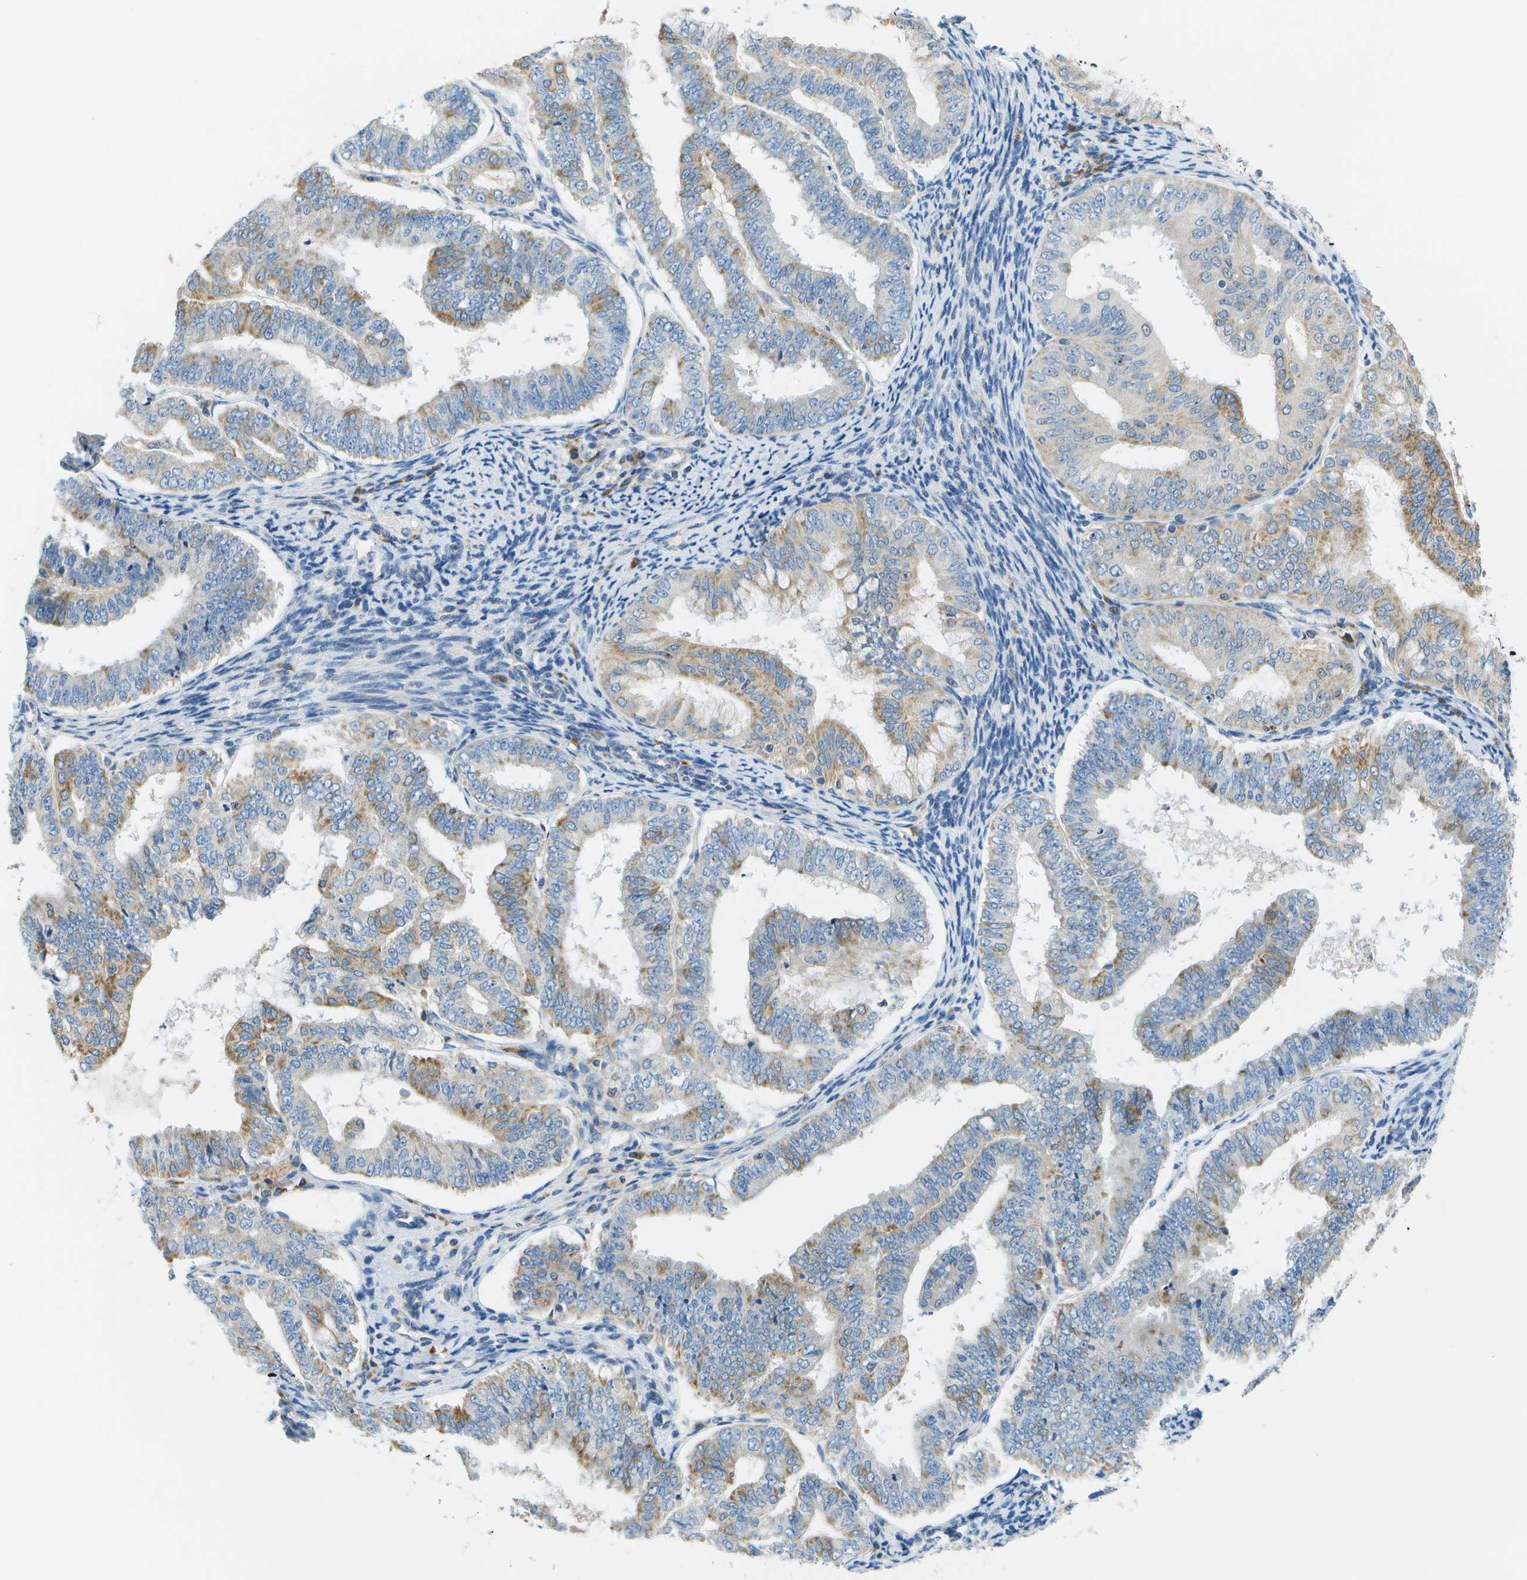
{"staining": {"intensity": "moderate", "quantity": "25%-75%", "location": "cytoplasmic/membranous"}, "tissue": "endometrial cancer", "cell_type": "Tumor cells", "image_type": "cancer", "snomed": [{"axis": "morphology", "description": "Adenocarcinoma, NOS"}, {"axis": "topography", "description": "Endometrium"}], "caption": "The photomicrograph reveals staining of endometrial adenocarcinoma, revealing moderate cytoplasmic/membranous protein staining (brown color) within tumor cells.", "gene": "PTGIS", "patient": {"sex": "female", "age": 63}}